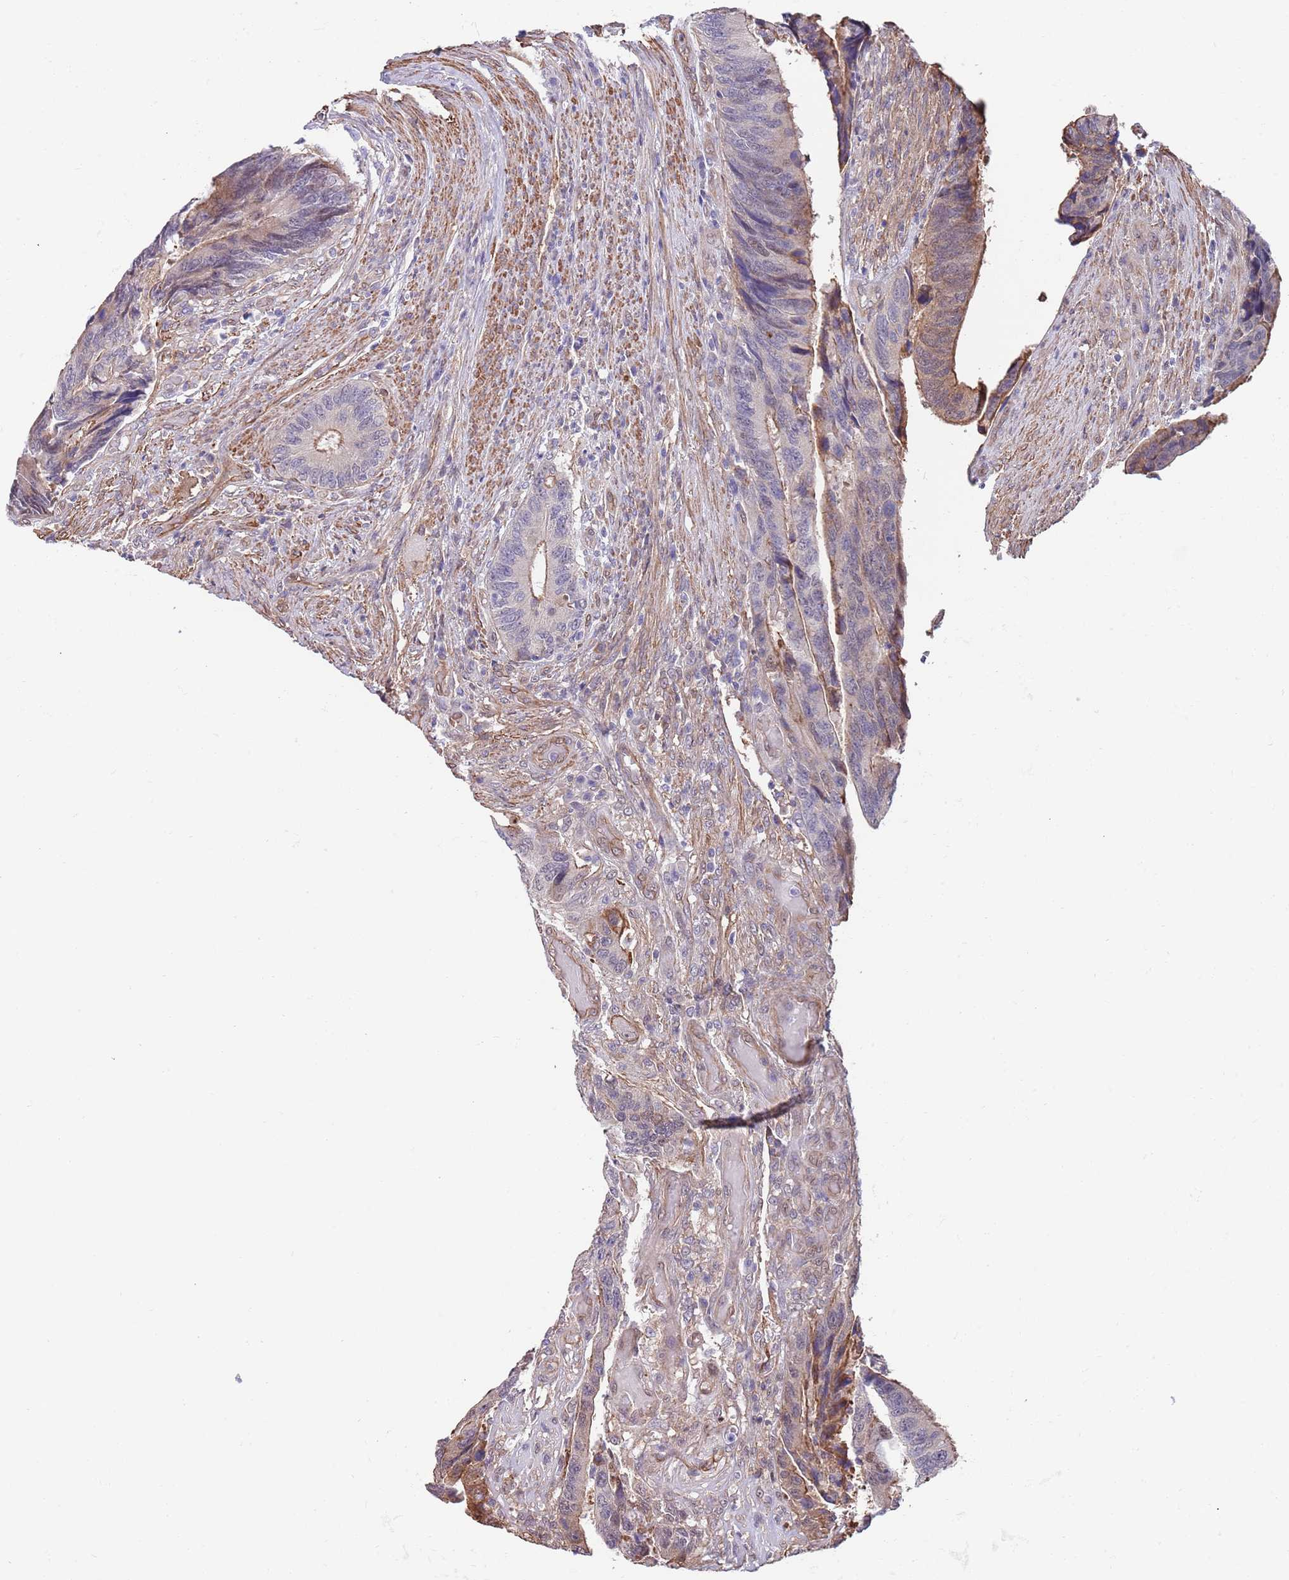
{"staining": {"intensity": "moderate", "quantity": "<25%", "location": "cytoplasmic/membranous"}, "tissue": "colorectal cancer", "cell_type": "Tumor cells", "image_type": "cancer", "snomed": [{"axis": "morphology", "description": "Adenocarcinoma, NOS"}, {"axis": "topography", "description": "Colon"}], "caption": "The histopathology image shows staining of colorectal cancer (adenocarcinoma), revealing moderate cytoplasmic/membranous protein positivity (brown color) within tumor cells.", "gene": "BPNT1", "patient": {"sex": "male", "age": 87}}